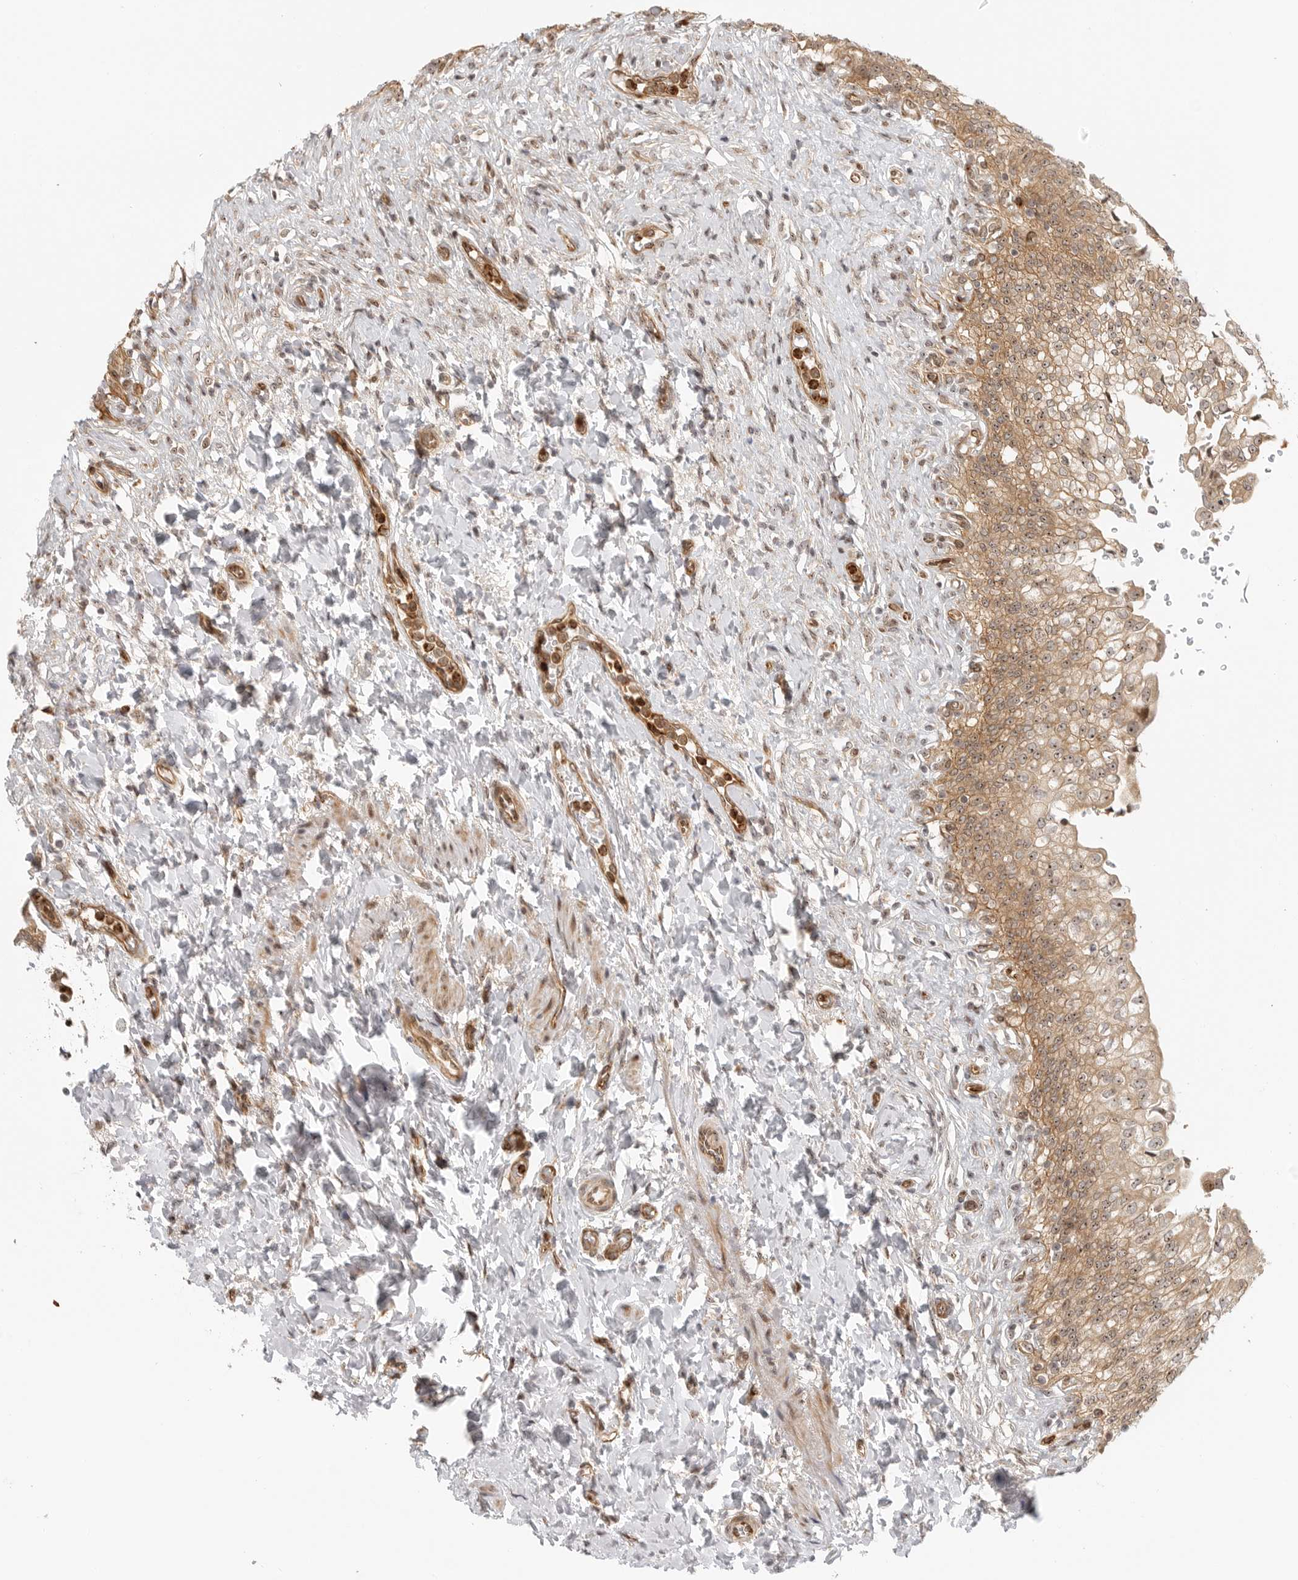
{"staining": {"intensity": "moderate", "quantity": ">75%", "location": "cytoplasmic/membranous,nuclear"}, "tissue": "urinary bladder", "cell_type": "Urothelial cells", "image_type": "normal", "snomed": [{"axis": "morphology", "description": "Urothelial carcinoma, High grade"}, {"axis": "topography", "description": "Urinary bladder"}], "caption": "Unremarkable urinary bladder was stained to show a protein in brown. There is medium levels of moderate cytoplasmic/membranous,nuclear positivity in about >75% of urothelial cells.", "gene": "DSCC1", "patient": {"sex": "male", "age": 46}}